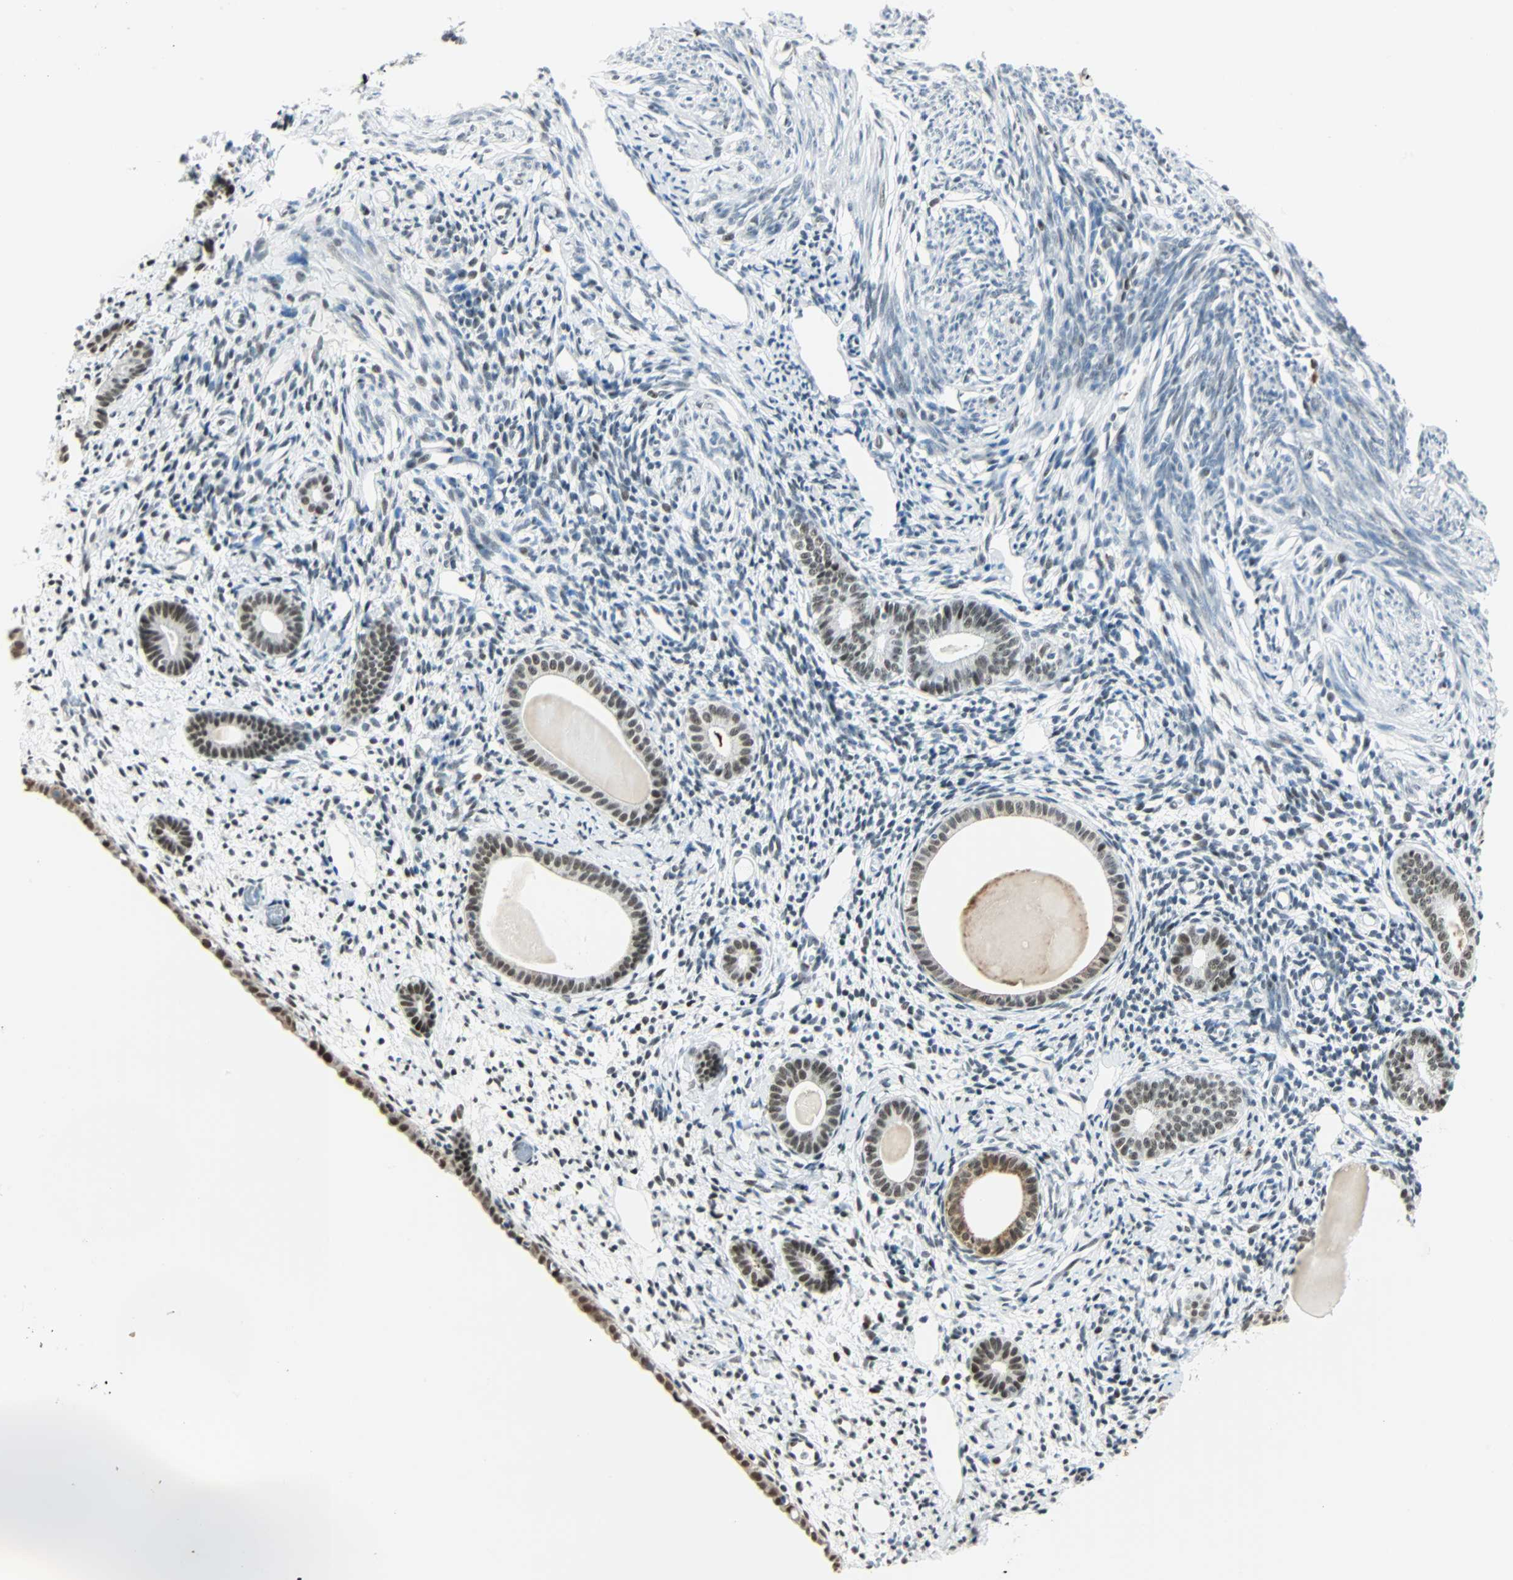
{"staining": {"intensity": "moderate", "quantity": "<25%", "location": "nuclear"}, "tissue": "endometrium", "cell_type": "Cells in endometrial stroma", "image_type": "normal", "snomed": [{"axis": "morphology", "description": "Normal tissue, NOS"}, {"axis": "topography", "description": "Endometrium"}], "caption": "Moderate nuclear positivity is present in approximately <25% of cells in endometrial stroma in benign endometrium. The protein of interest is stained brown, and the nuclei are stained in blue (DAB IHC with brightfield microscopy, high magnification).", "gene": "NELFE", "patient": {"sex": "female", "age": 71}}